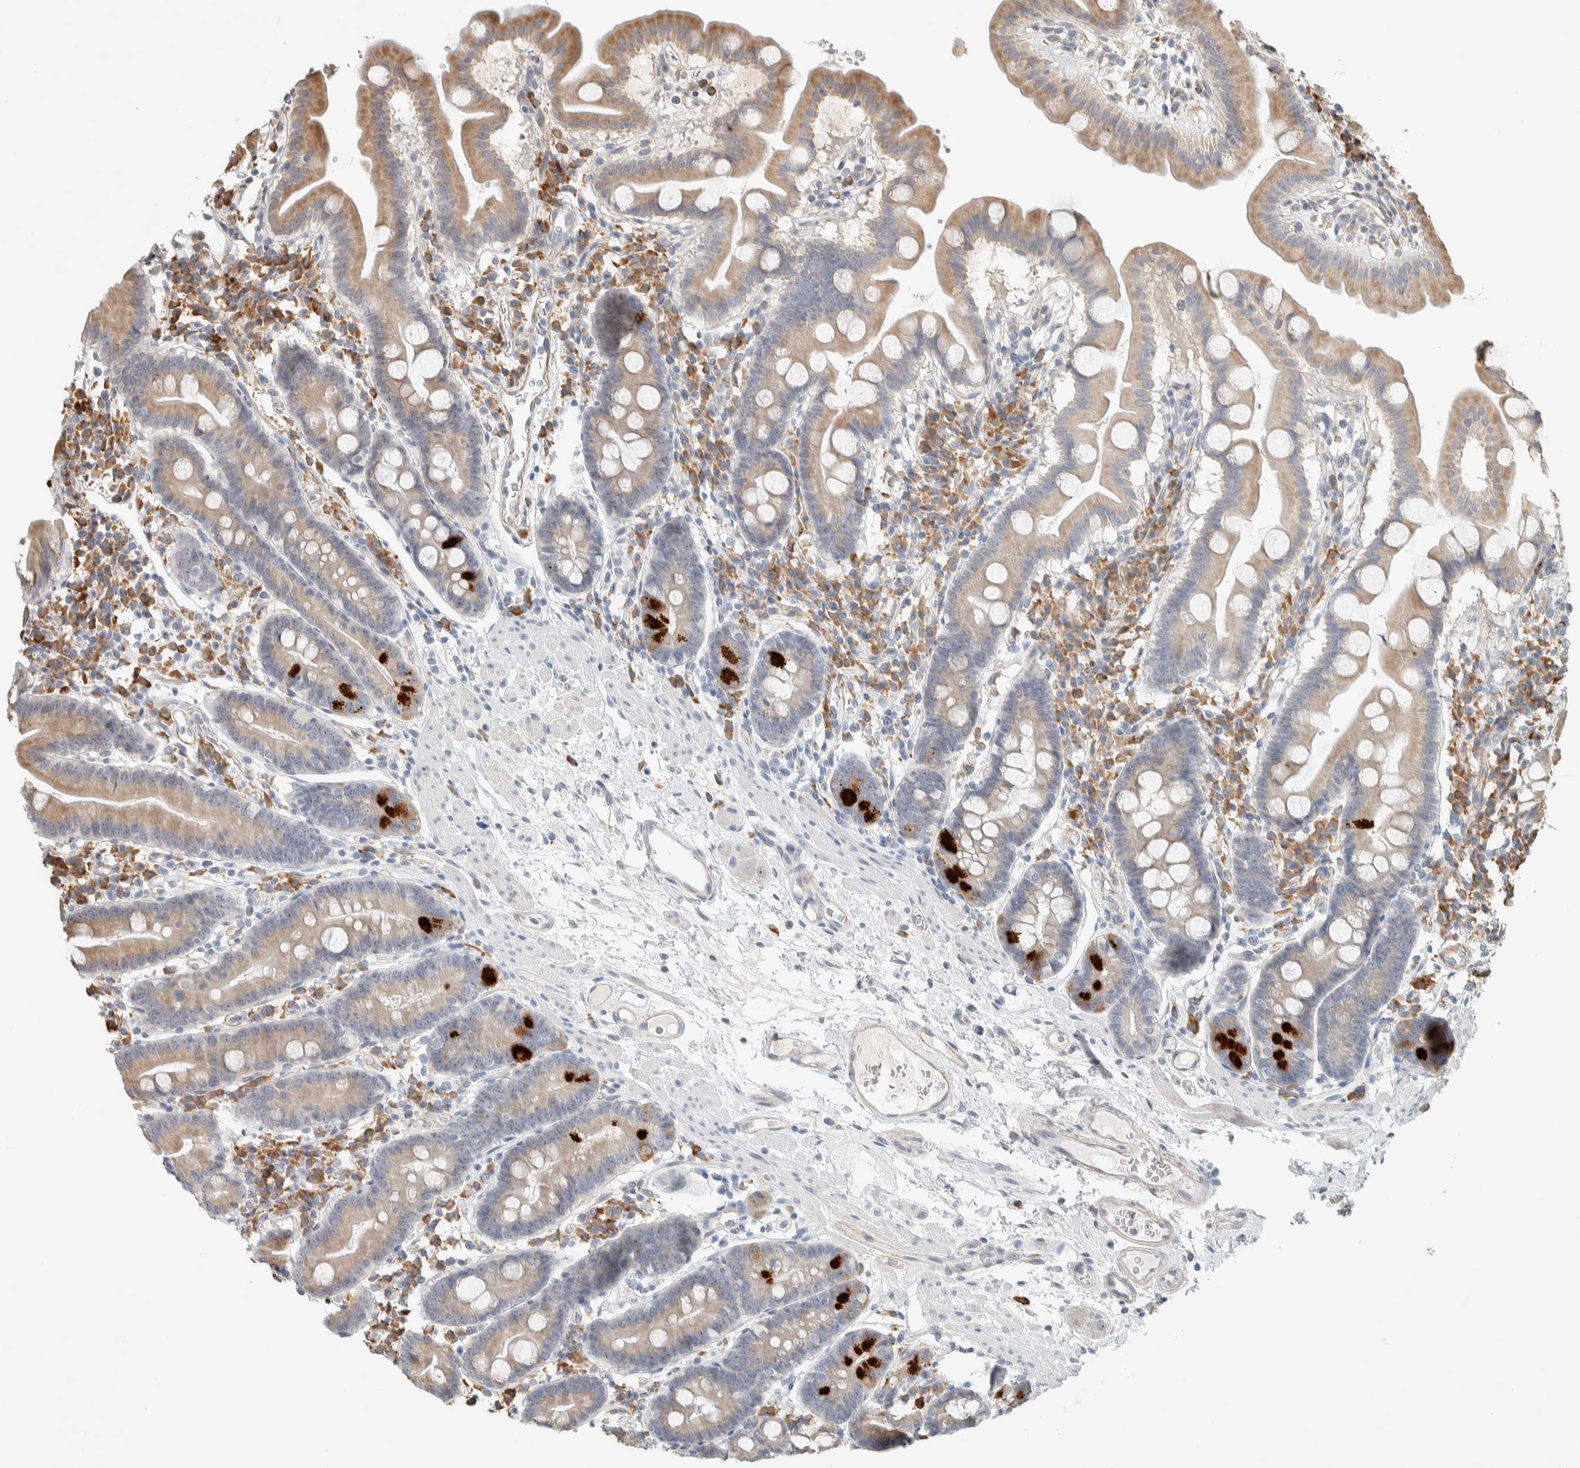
{"staining": {"intensity": "strong", "quantity": "<25%", "location": "cytoplasmic/membranous"}, "tissue": "duodenum", "cell_type": "Glandular cells", "image_type": "normal", "snomed": [{"axis": "morphology", "description": "Normal tissue, NOS"}, {"axis": "topography", "description": "Duodenum"}], "caption": "Protein expression analysis of unremarkable duodenum exhibits strong cytoplasmic/membranous staining in approximately <25% of glandular cells.", "gene": "KLHL40", "patient": {"sex": "male", "age": 50}}